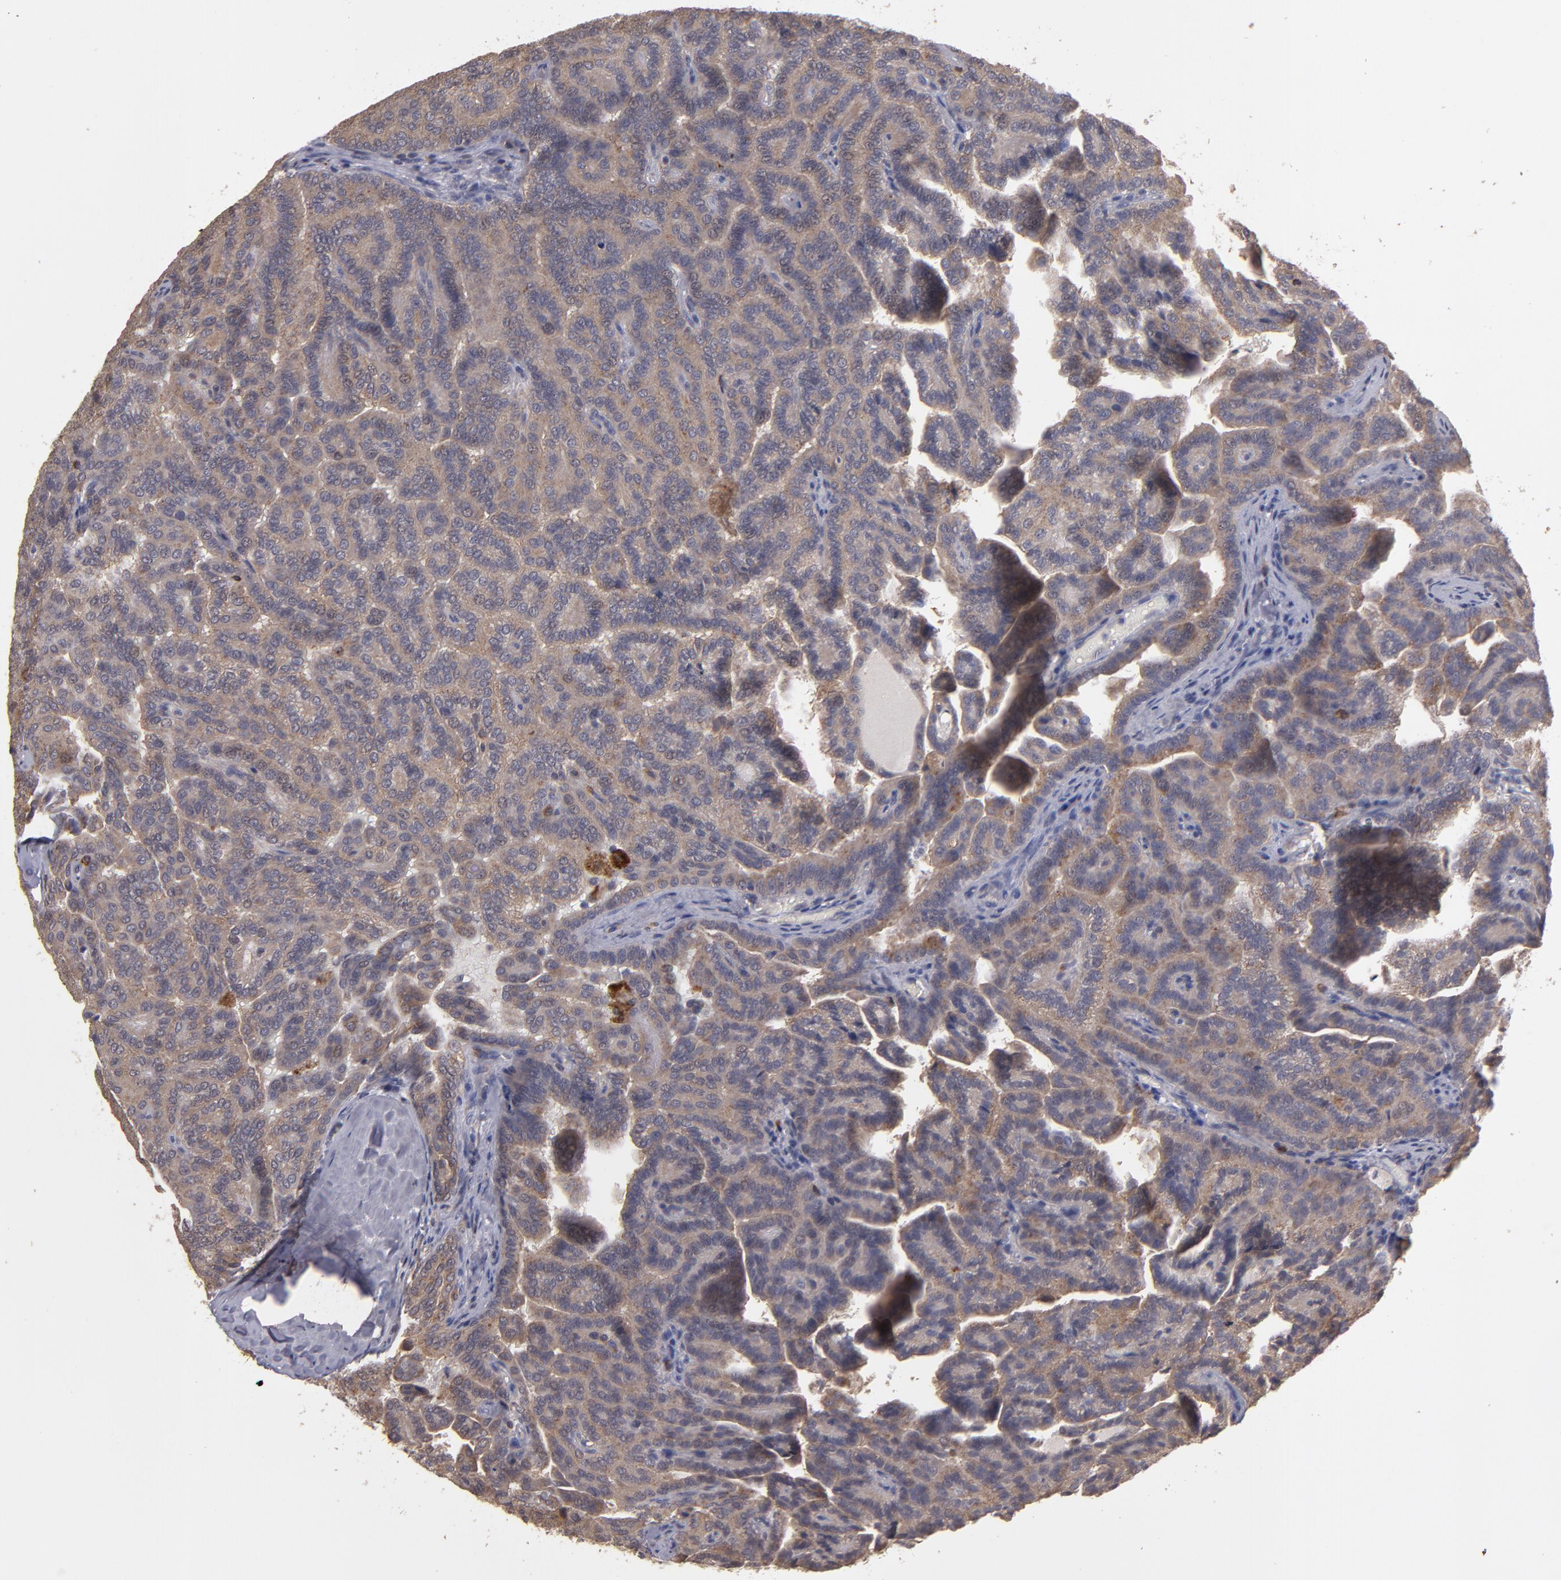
{"staining": {"intensity": "weak", "quantity": ">75%", "location": "cytoplasmic/membranous"}, "tissue": "renal cancer", "cell_type": "Tumor cells", "image_type": "cancer", "snomed": [{"axis": "morphology", "description": "Adenocarcinoma, NOS"}, {"axis": "topography", "description": "Kidney"}], "caption": "This is an image of IHC staining of adenocarcinoma (renal), which shows weak expression in the cytoplasmic/membranous of tumor cells.", "gene": "CTSO", "patient": {"sex": "male", "age": 61}}